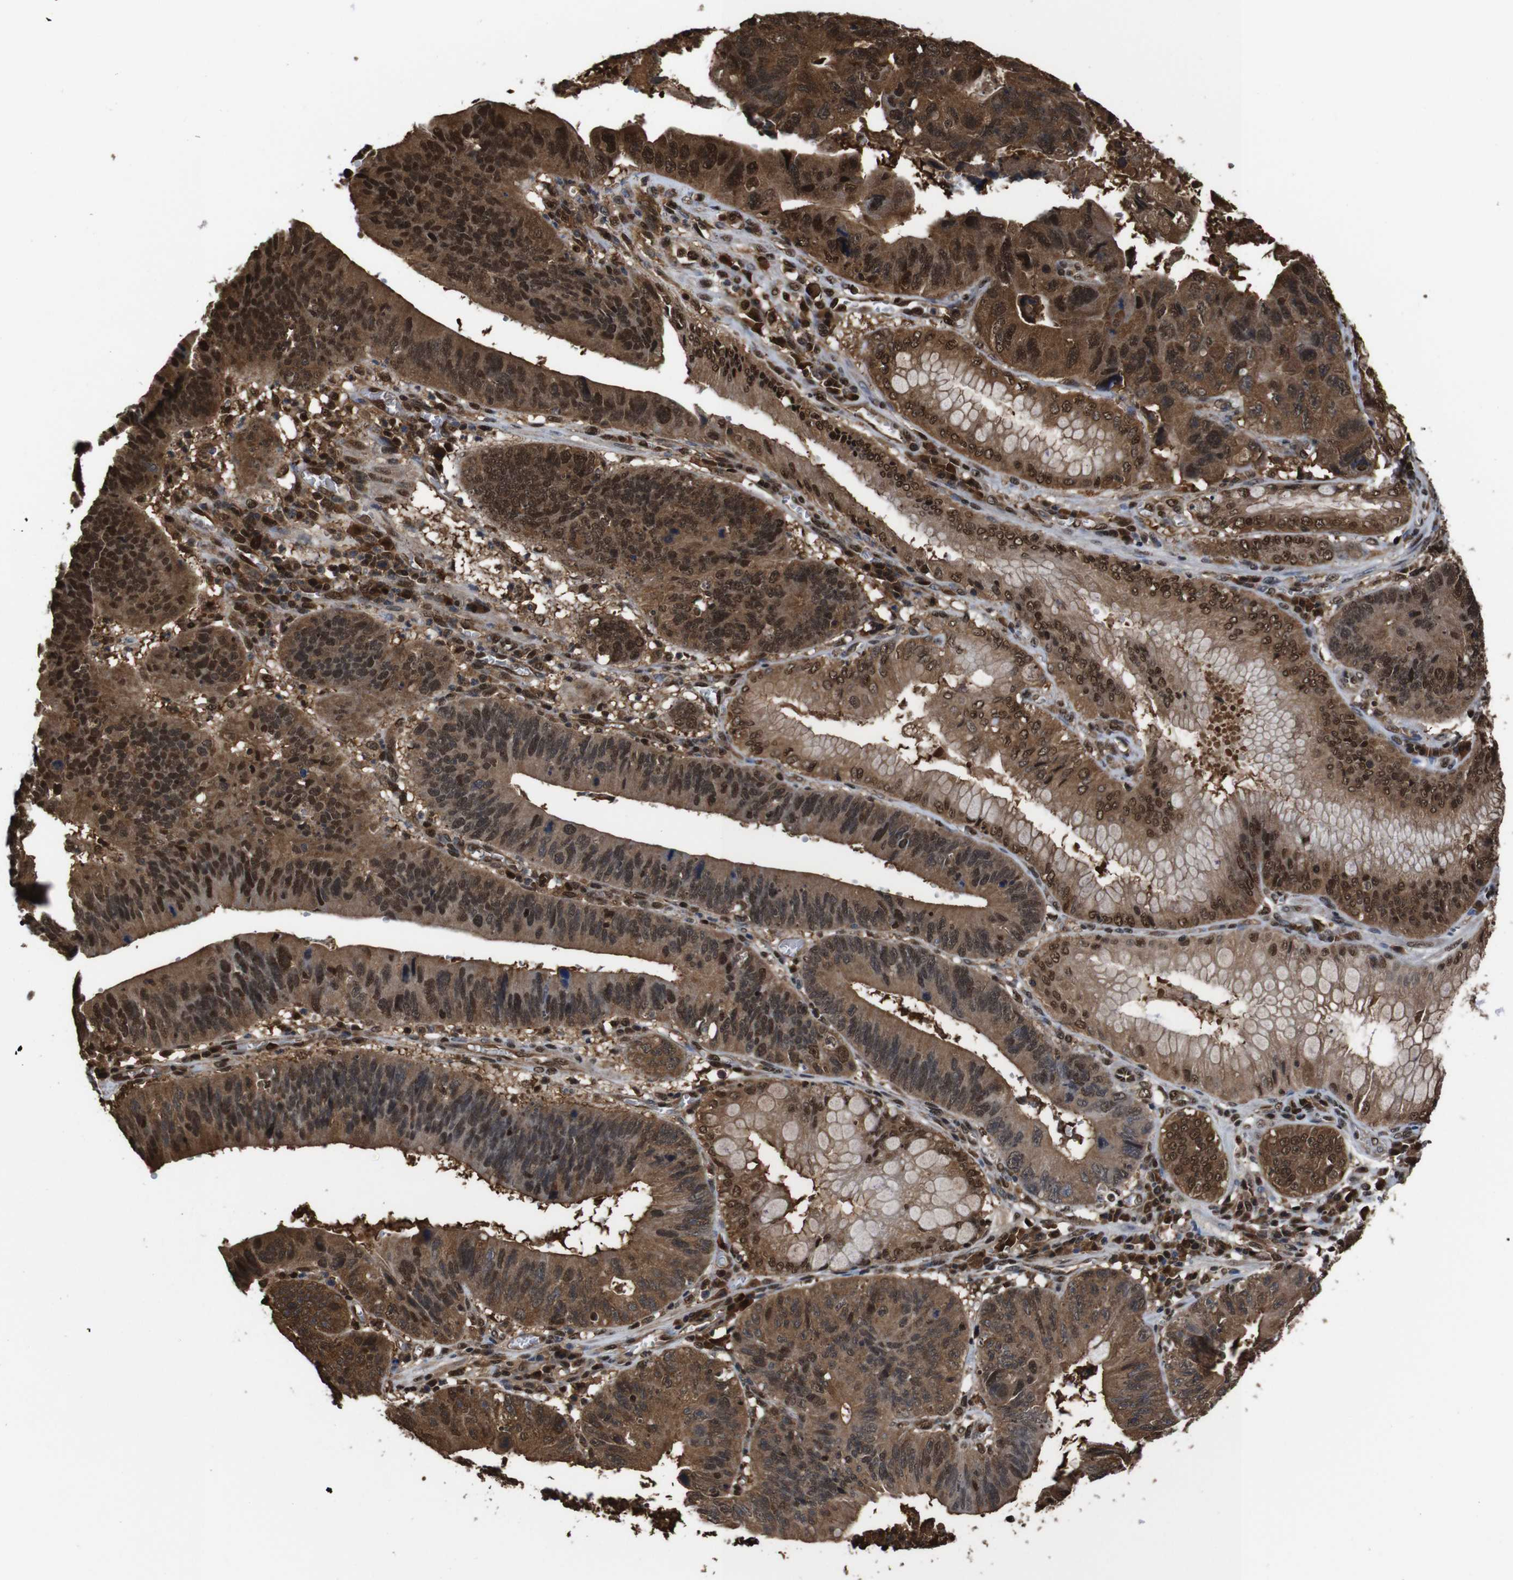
{"staining": {"intensity": "strong", "quantity": ">75%", "location": "cytoplasmic/membranous,nuclear"}, "tissue": "stomach cancer", "cell_type": "Tumor cells", "image_type": "cancer", "snomed": [{"axis": "morphology", "description": "Adenocarcinoma, NOS"}, {"axis": "topography", "description": "Stomach"}], "caption": "There is high levels of strong cytoplasmic/membranous and nuclear staining in tumor cells of adenocarcinoma (stomach), as demonstrated by immunohistochemical staining (brown color).", "gene": "VCP", "patient": {"sex": "male", "age": 59}}